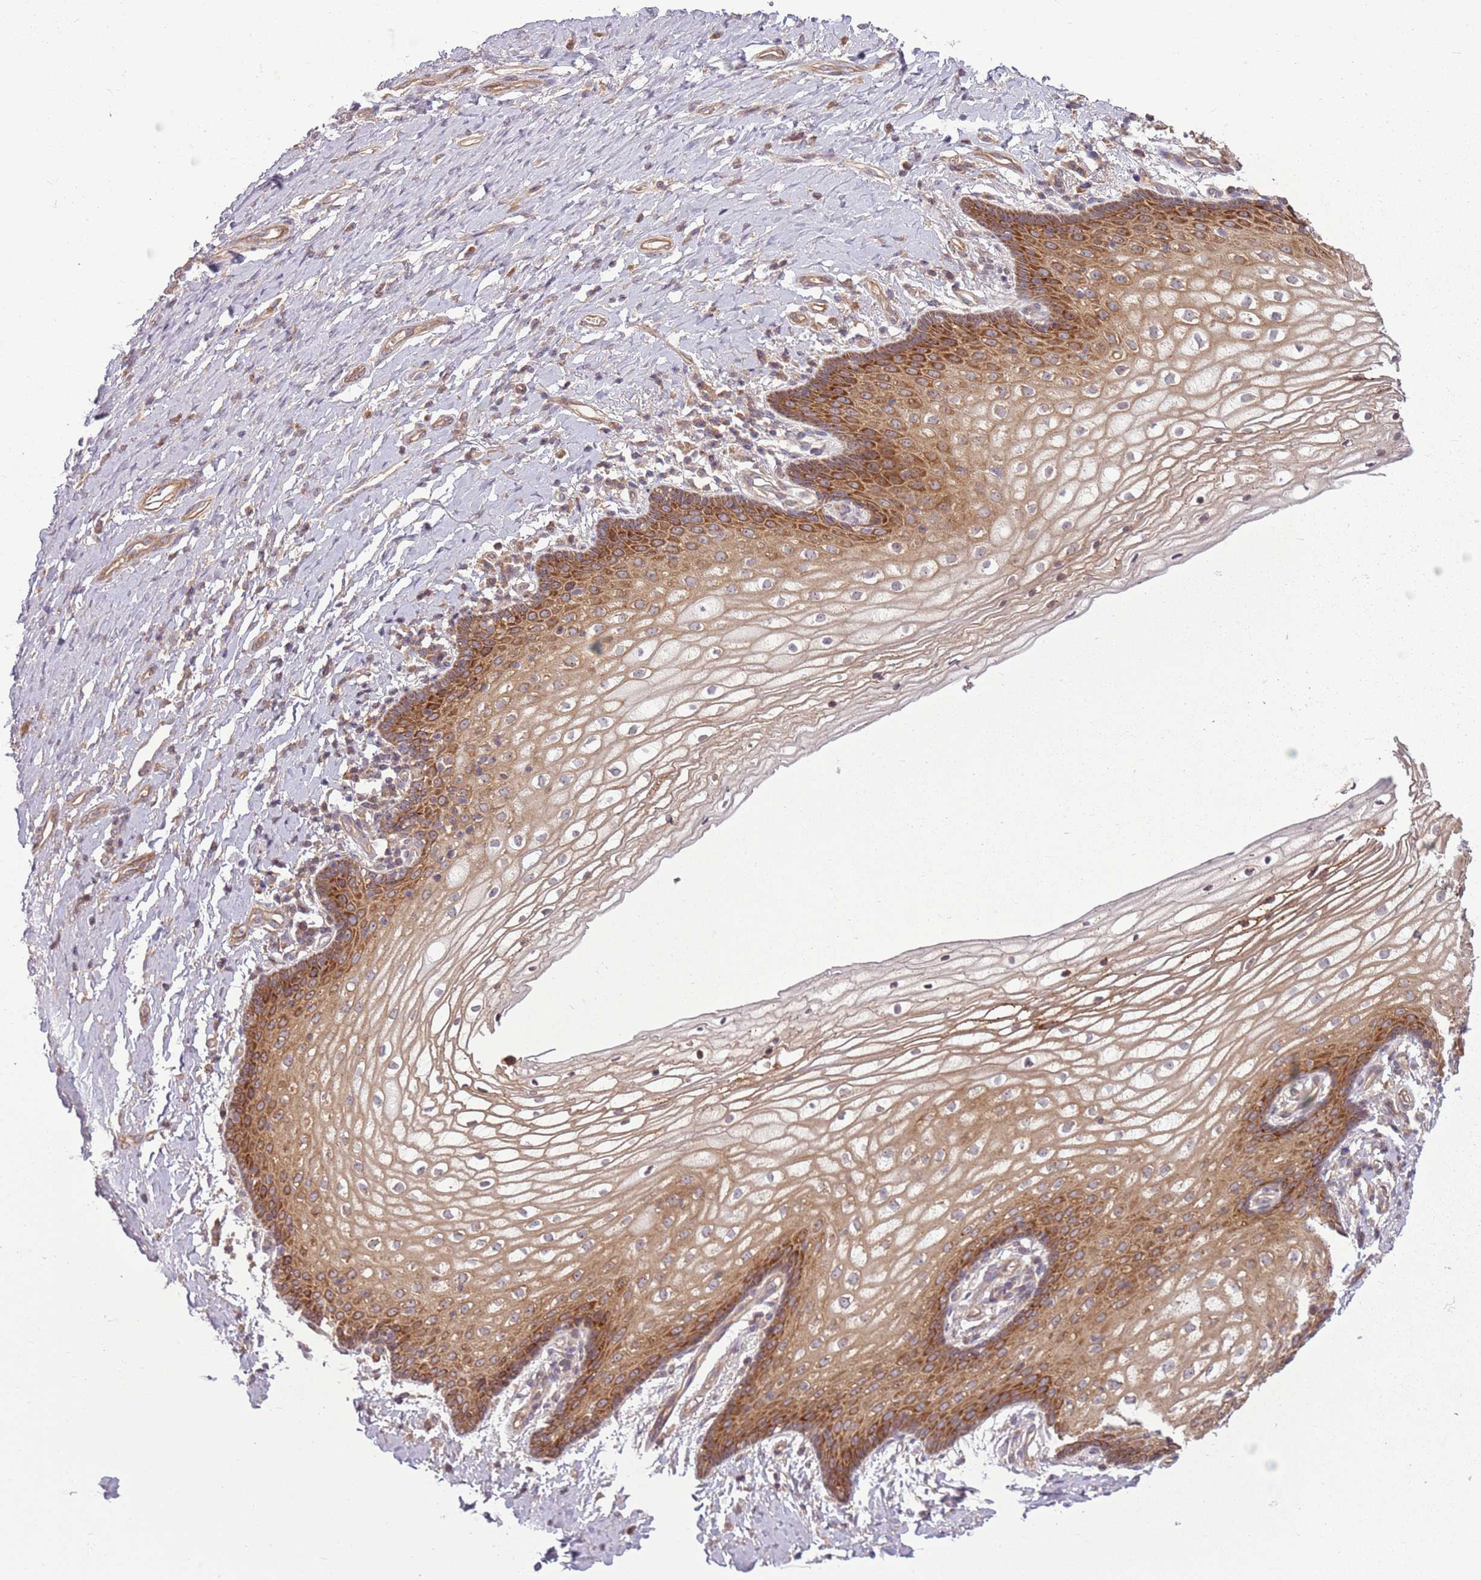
{"staining": {"intensity": "strong", "quantity": "25%-75%", "location": "cytoplasmic/membranous"}, "tissue": "vagina", "cell_type": "Squamous epithelial cells", "image_type": "normal", "snomed": [{"axis": "morphology", "description": "Normal tissue, NOS"}, {"axis": "topography", "description": "Vagina"}], "caption": "Immunohistochemistry (IHC) (DAB (3,3'-diaminobenzidine)) staining of unremarkable human vagina demonstrates strong cytoplasmic/membranous protein staining in about 25%-75% of squamous epithelial cells.", "gene": "RPL21", "patient": {"sex": "female", "age": 60}}